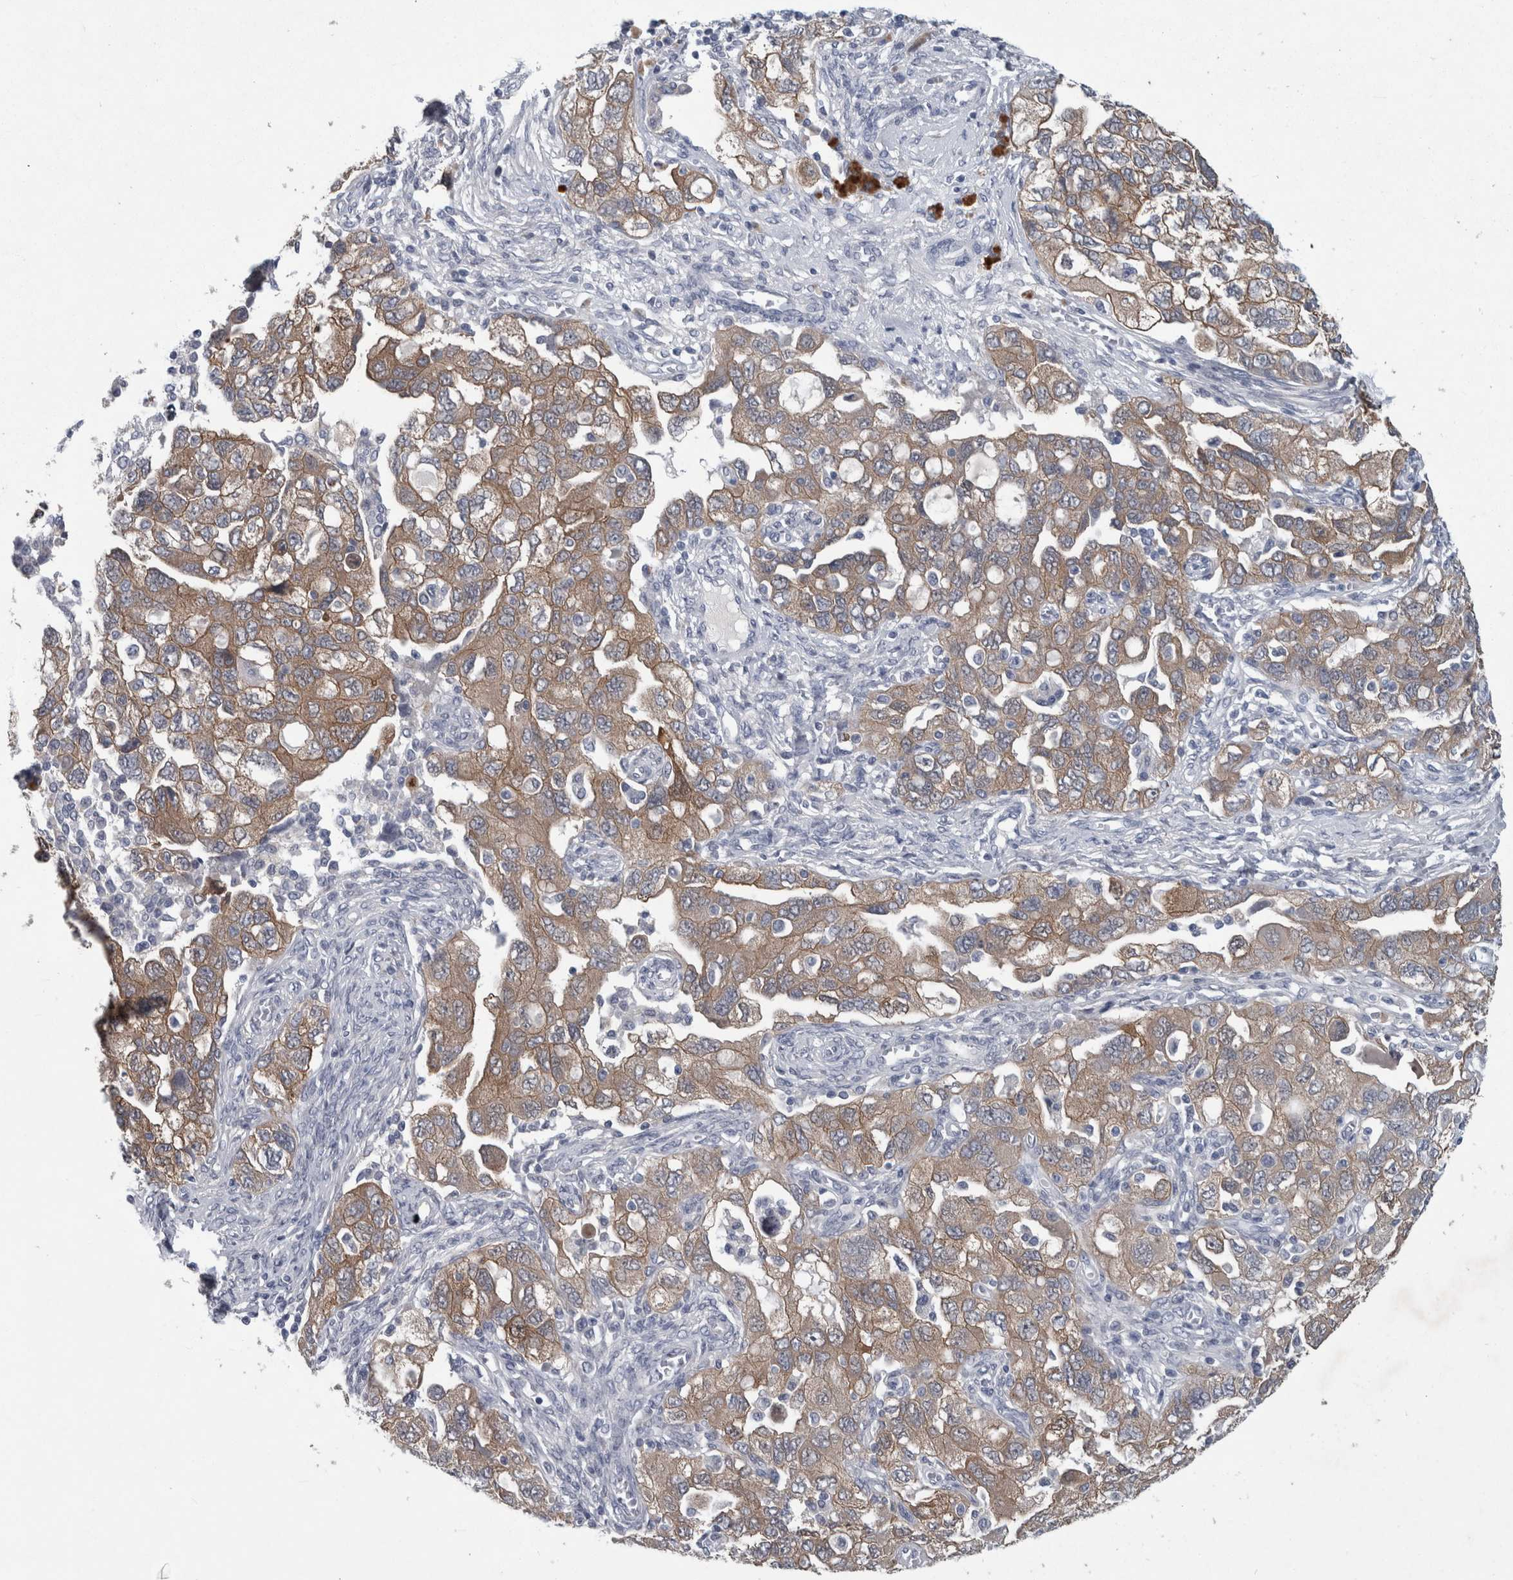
{"staining": {"intensity": "weak", "quantity": ">75%", "location": "cytoplasmic/membranous"}, "tissue": "ovarian cancer", "cell_type": "Tumor cells", "image_type": "cancer", "snomed": [{"axis": "morphology", "description": "Carcinoma, NOS"}, {"axis": "morphology", "description": "Cystadenocarcinoma, serous, NOS"}, {"axis": "topography", "description": "Ovary"}], "caption": "Serous cystadenocarcinoma (ovarian) stained with DAB (3,3'-diaminobenzidine) immunohistochemistry (IHC) demonstrates low levels of weak cytoplasmic/membranous positivity in approximately >75% of tumor cells. (brown staining indicates protein expression, while blue staining denotes nuclei).", "gene": "FAM83H", "patient": {"sex": "female", "age": 69}}